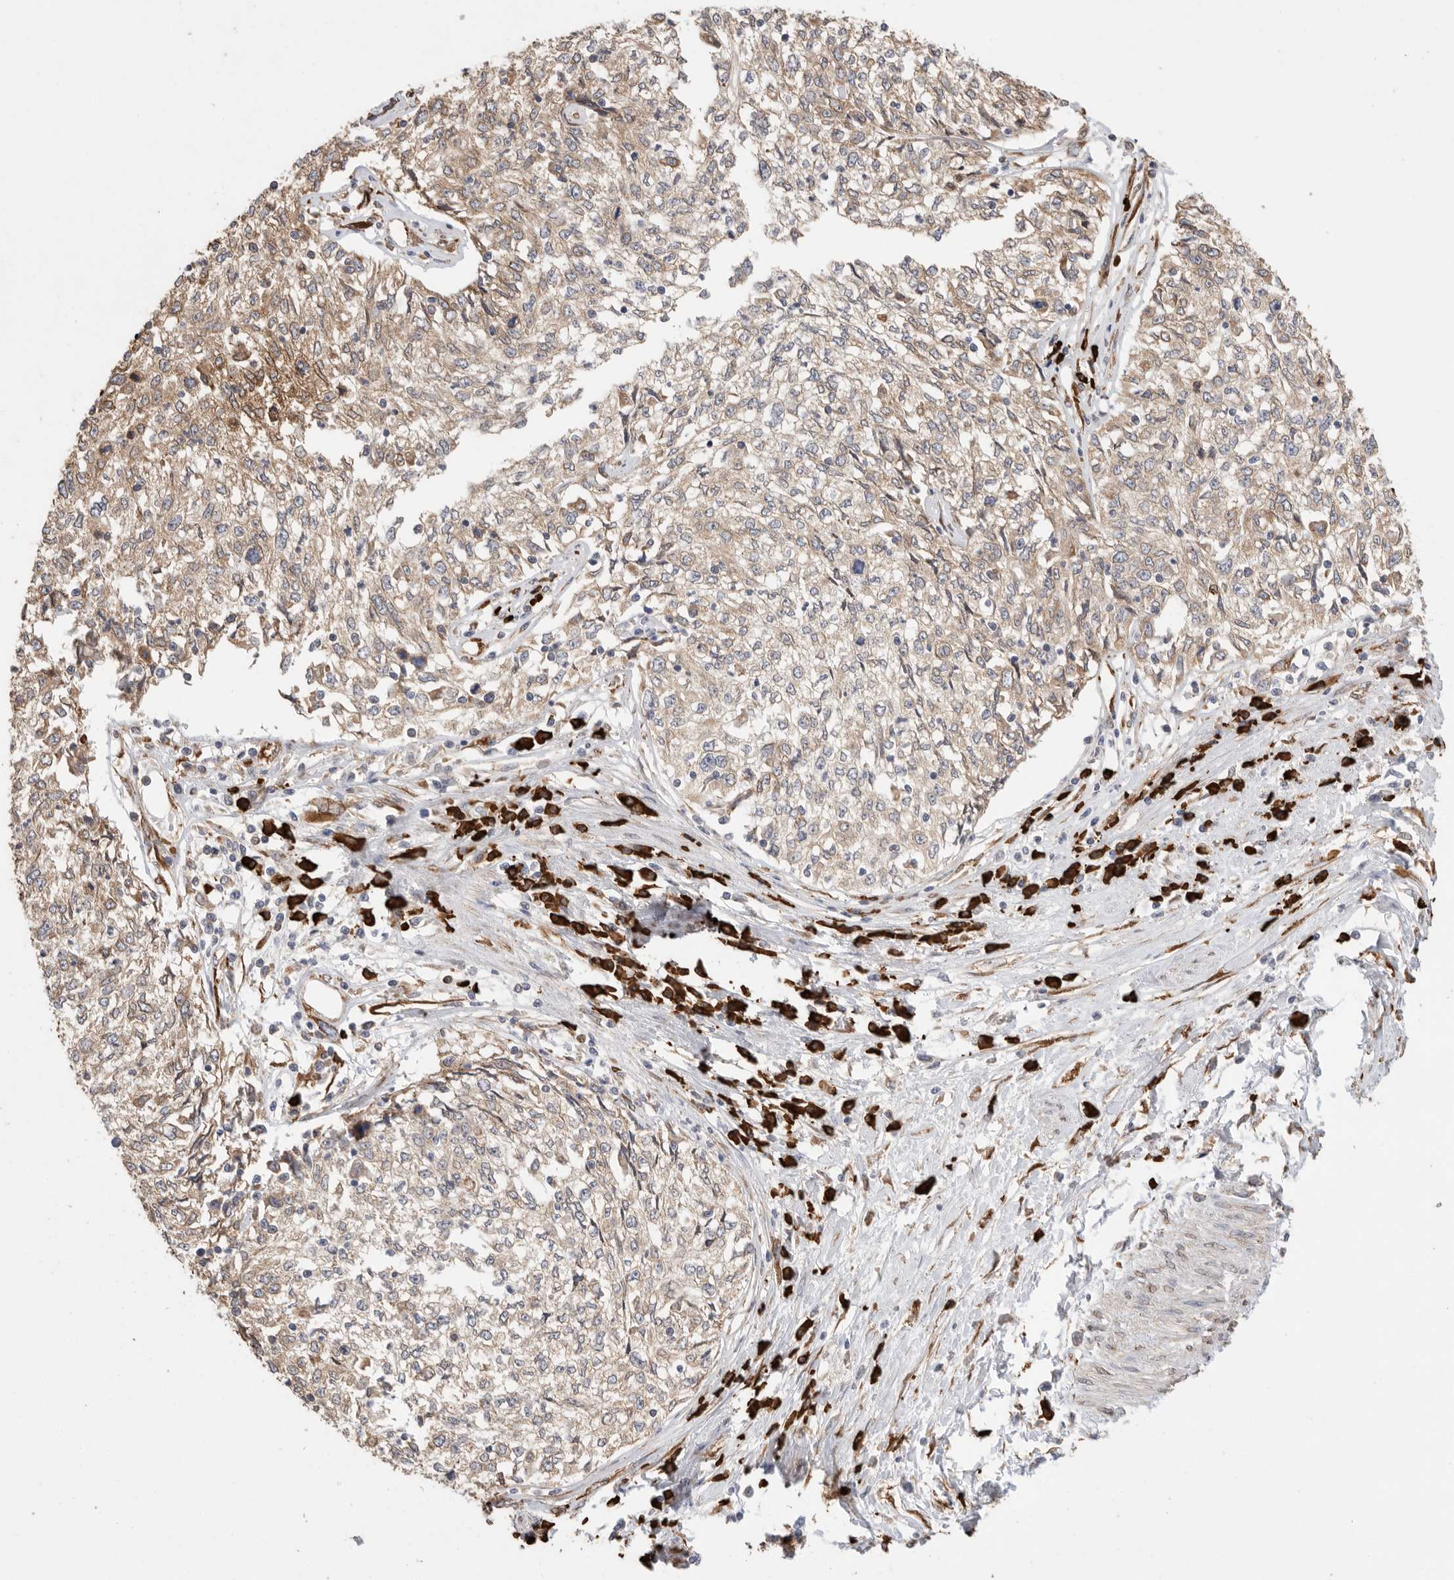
{"staining": {"intensity": "weak", "quantity": ">75%", "location": "cytoplasmic/membranous"}, "tissue": "cervical cancer", "cell_type": "Tumor cells", "image_type": "cancer", "snomed": [{"axis": "morphology", "description": "Squamous cell carcinoma, NOS"}, {"axis": "topography", "description": "Cervix"}], "caption": "Brown immunohistochemical staining in squamous cell carcinoma (cervical) reveals weak cytoplasmic/membranous positivity in about >75% of tumor cells. (Brightfield microscopy of DAB IHC at high magnification).", "gene": "BLOC1S5", "patient": {"sex": "female", "age": 57}}